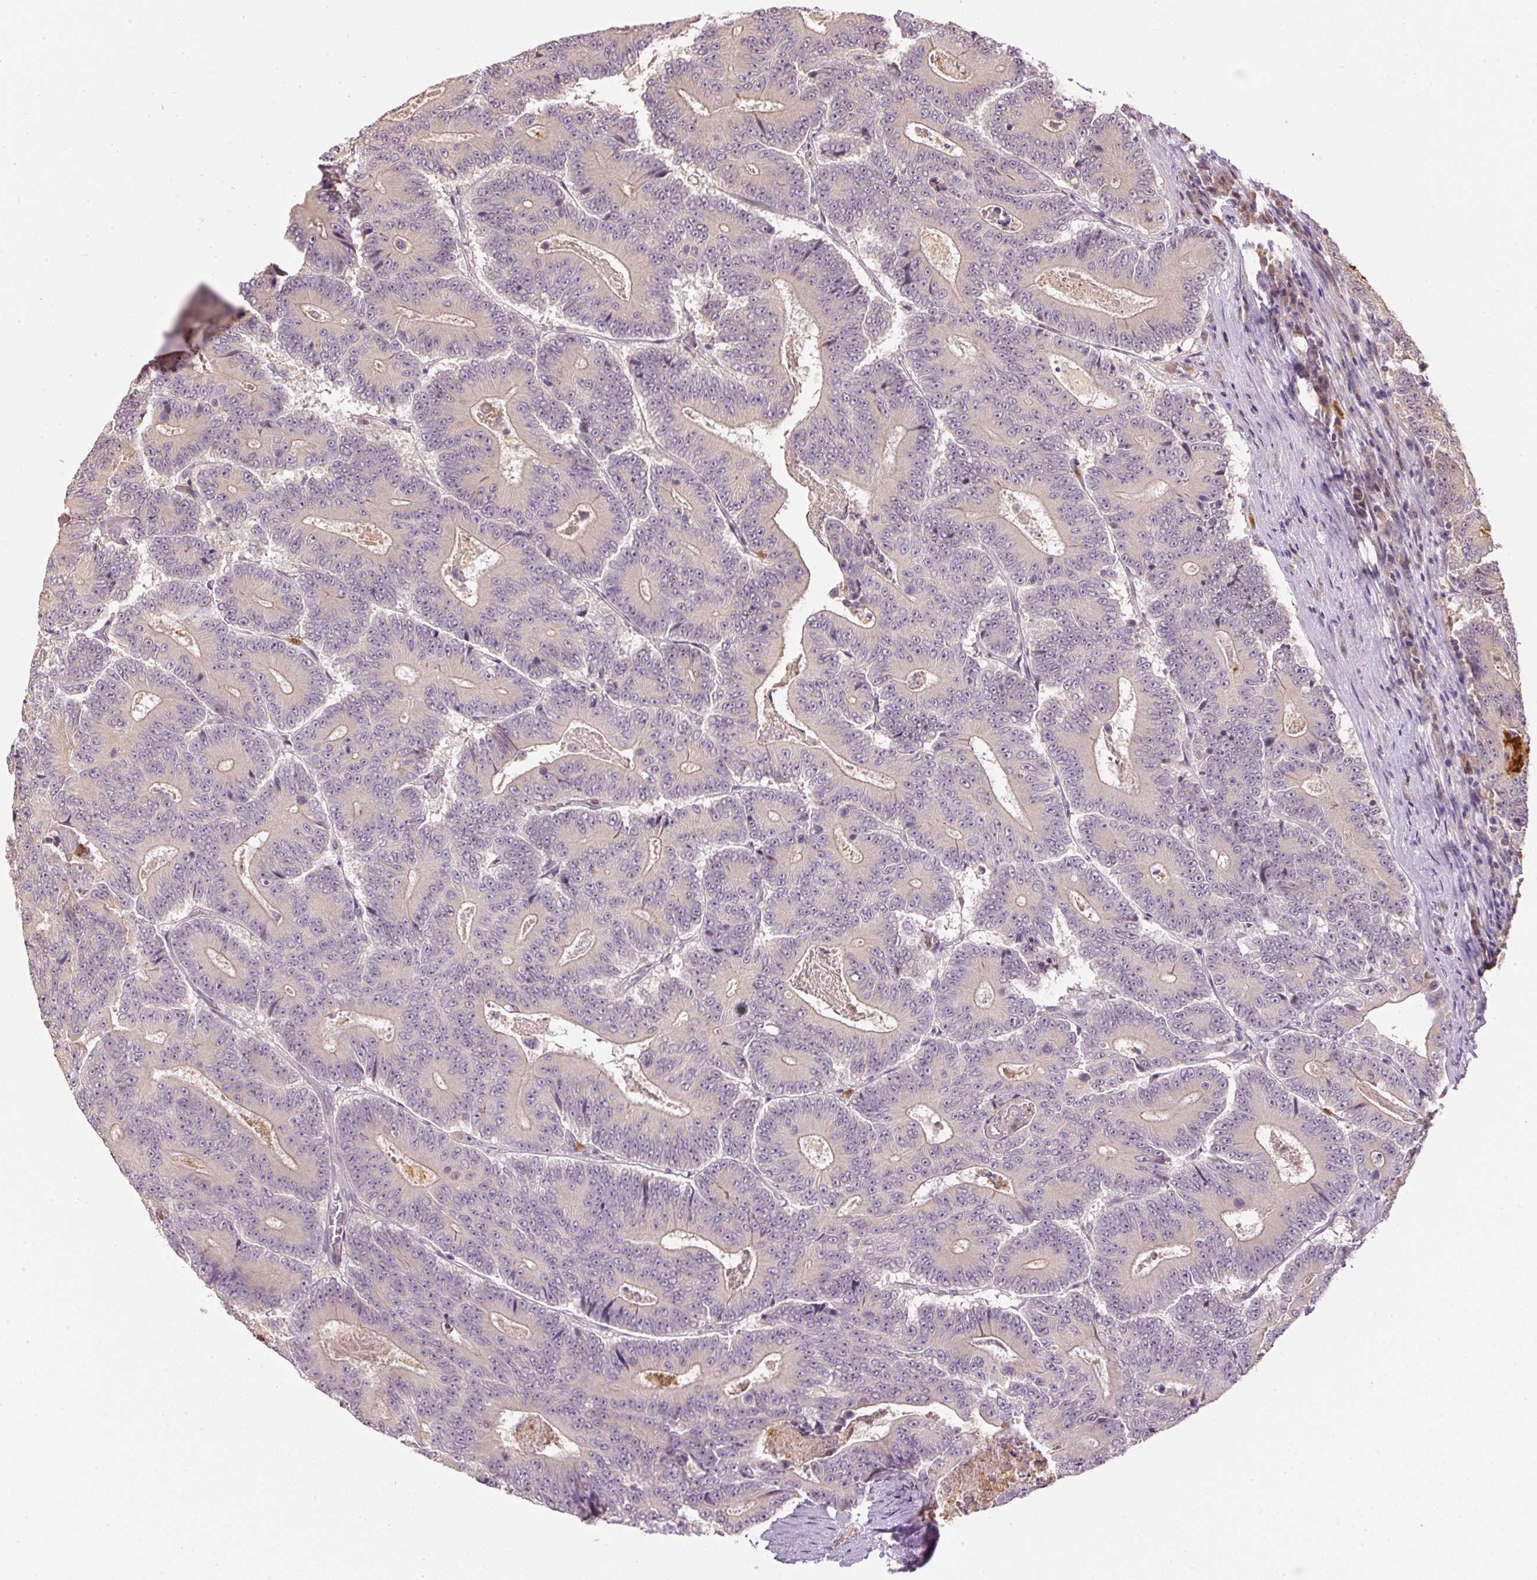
{"staining": {"intensity": "weak", "quantity": "<25%", "location": "cytoplasmic/membranous"}, "tissue": "colorectal cancer", "cell_type": "Tumor cells", "image_type": "cancer", "snomed": [{"axis": "morphology", "description": "Adenocarcinoma, NOS"}, {"axis": "topography", "description": "Colon"}], "caption": "A histopathology image of colorectal cancer stained for a protein demonstrates no brown staining in tumor cells.", "gene": "CTTNBP2", "patient": {"sex": "male", "age": 83}}